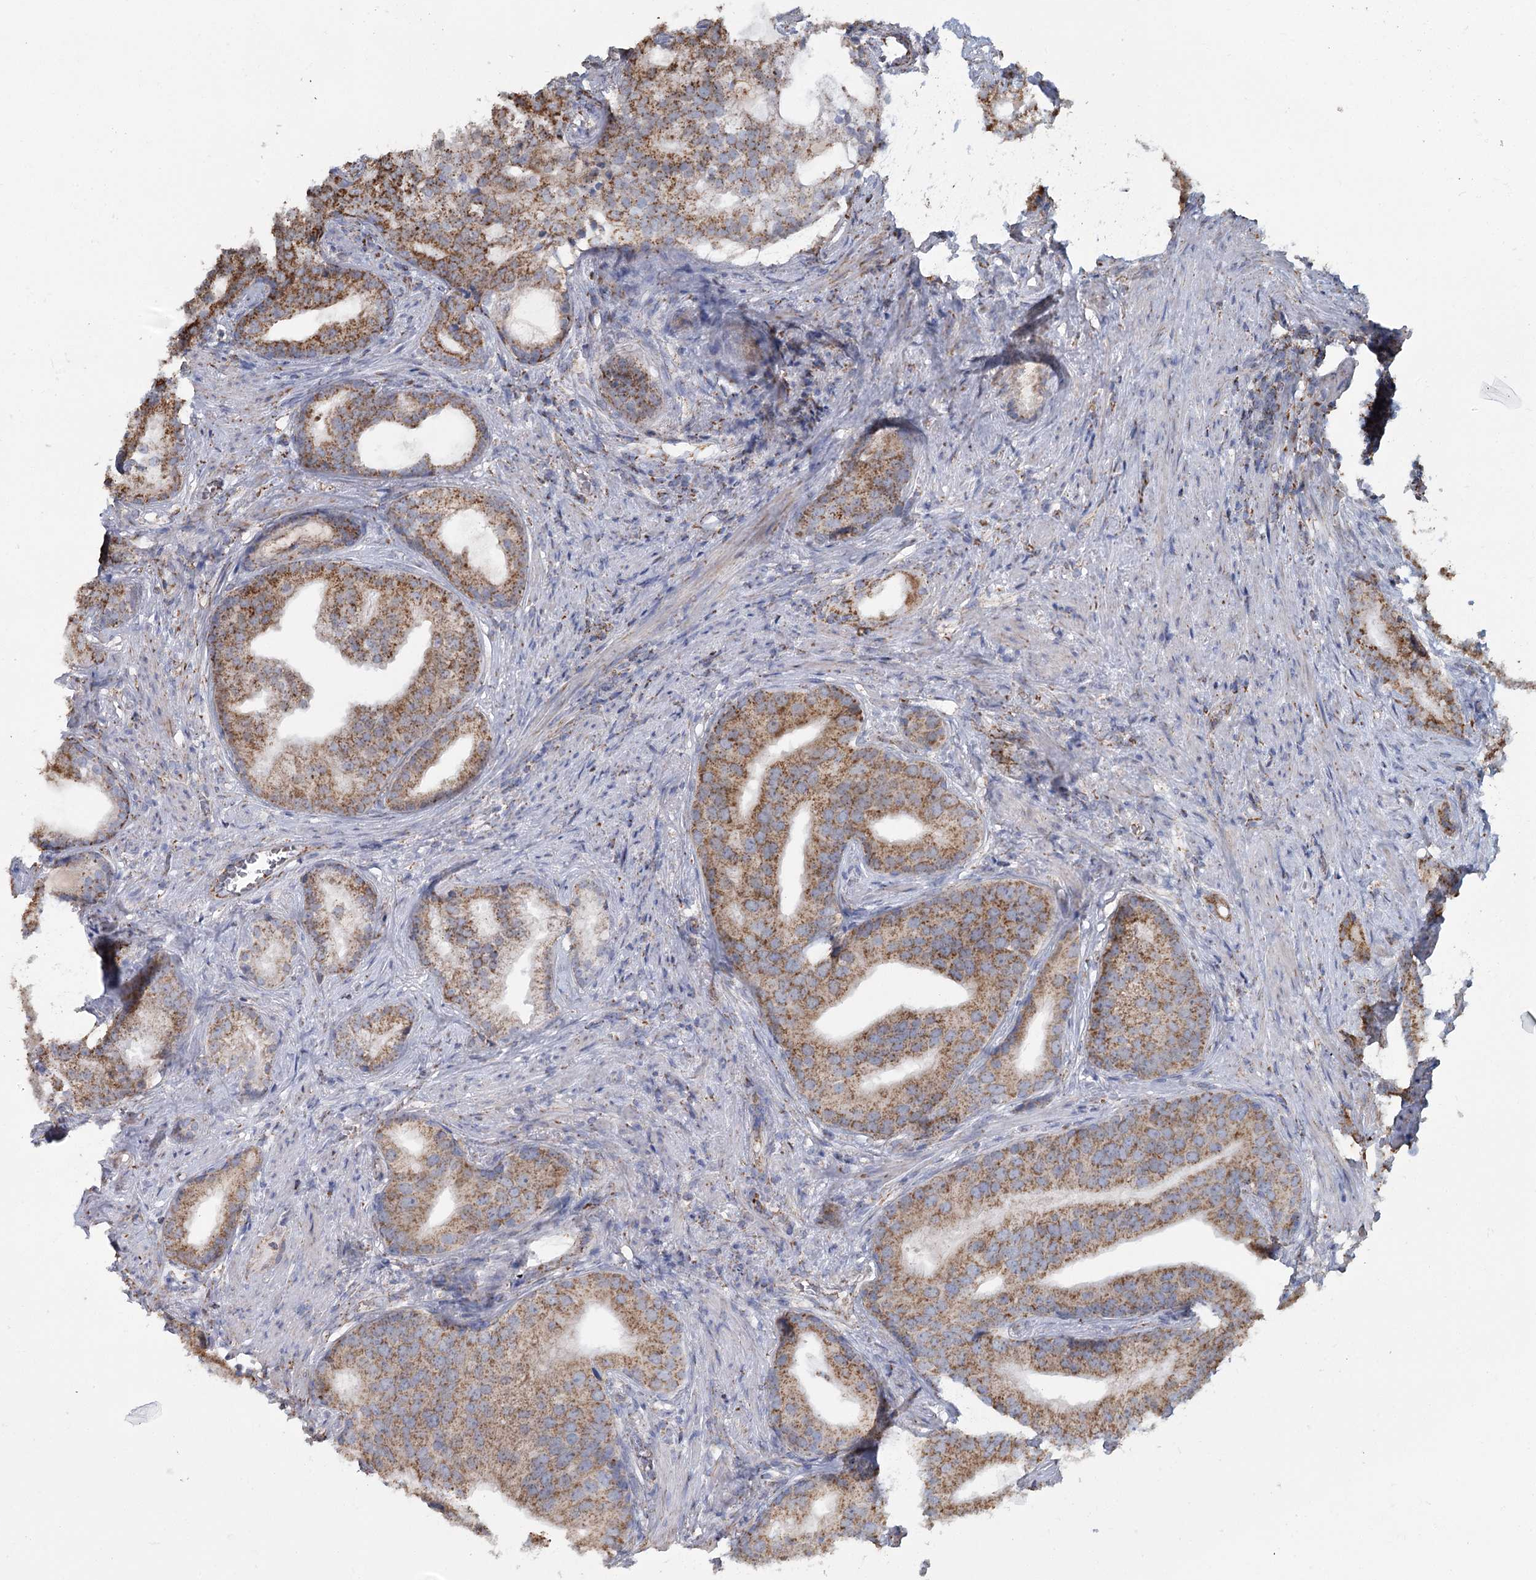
{"staining": {"intensity": "moderate", "quantity": ">75%", "location": "cytoplasmic/membranous"}, "tissue": "prostate cancer", "cell_type": "Tumor cells", "image_type": "cancer", "snomed": [{"axis": "morphology", "description": "Adenocarcinoma, Low grade"}, {"axis": "topography", "description": "Prostate"}], "caption": "Tumor cells exhibit medium levels of moderate cytoplasmic/membranous staining in approximately >75% of cells in prostate cancer. The staining was performed using DAB, with brown indicating positive protein expression. Nuclei are stained blue with hematoxylin.", "gene": "MRPL44", "patient": {"sex": "male", "age": 71}}